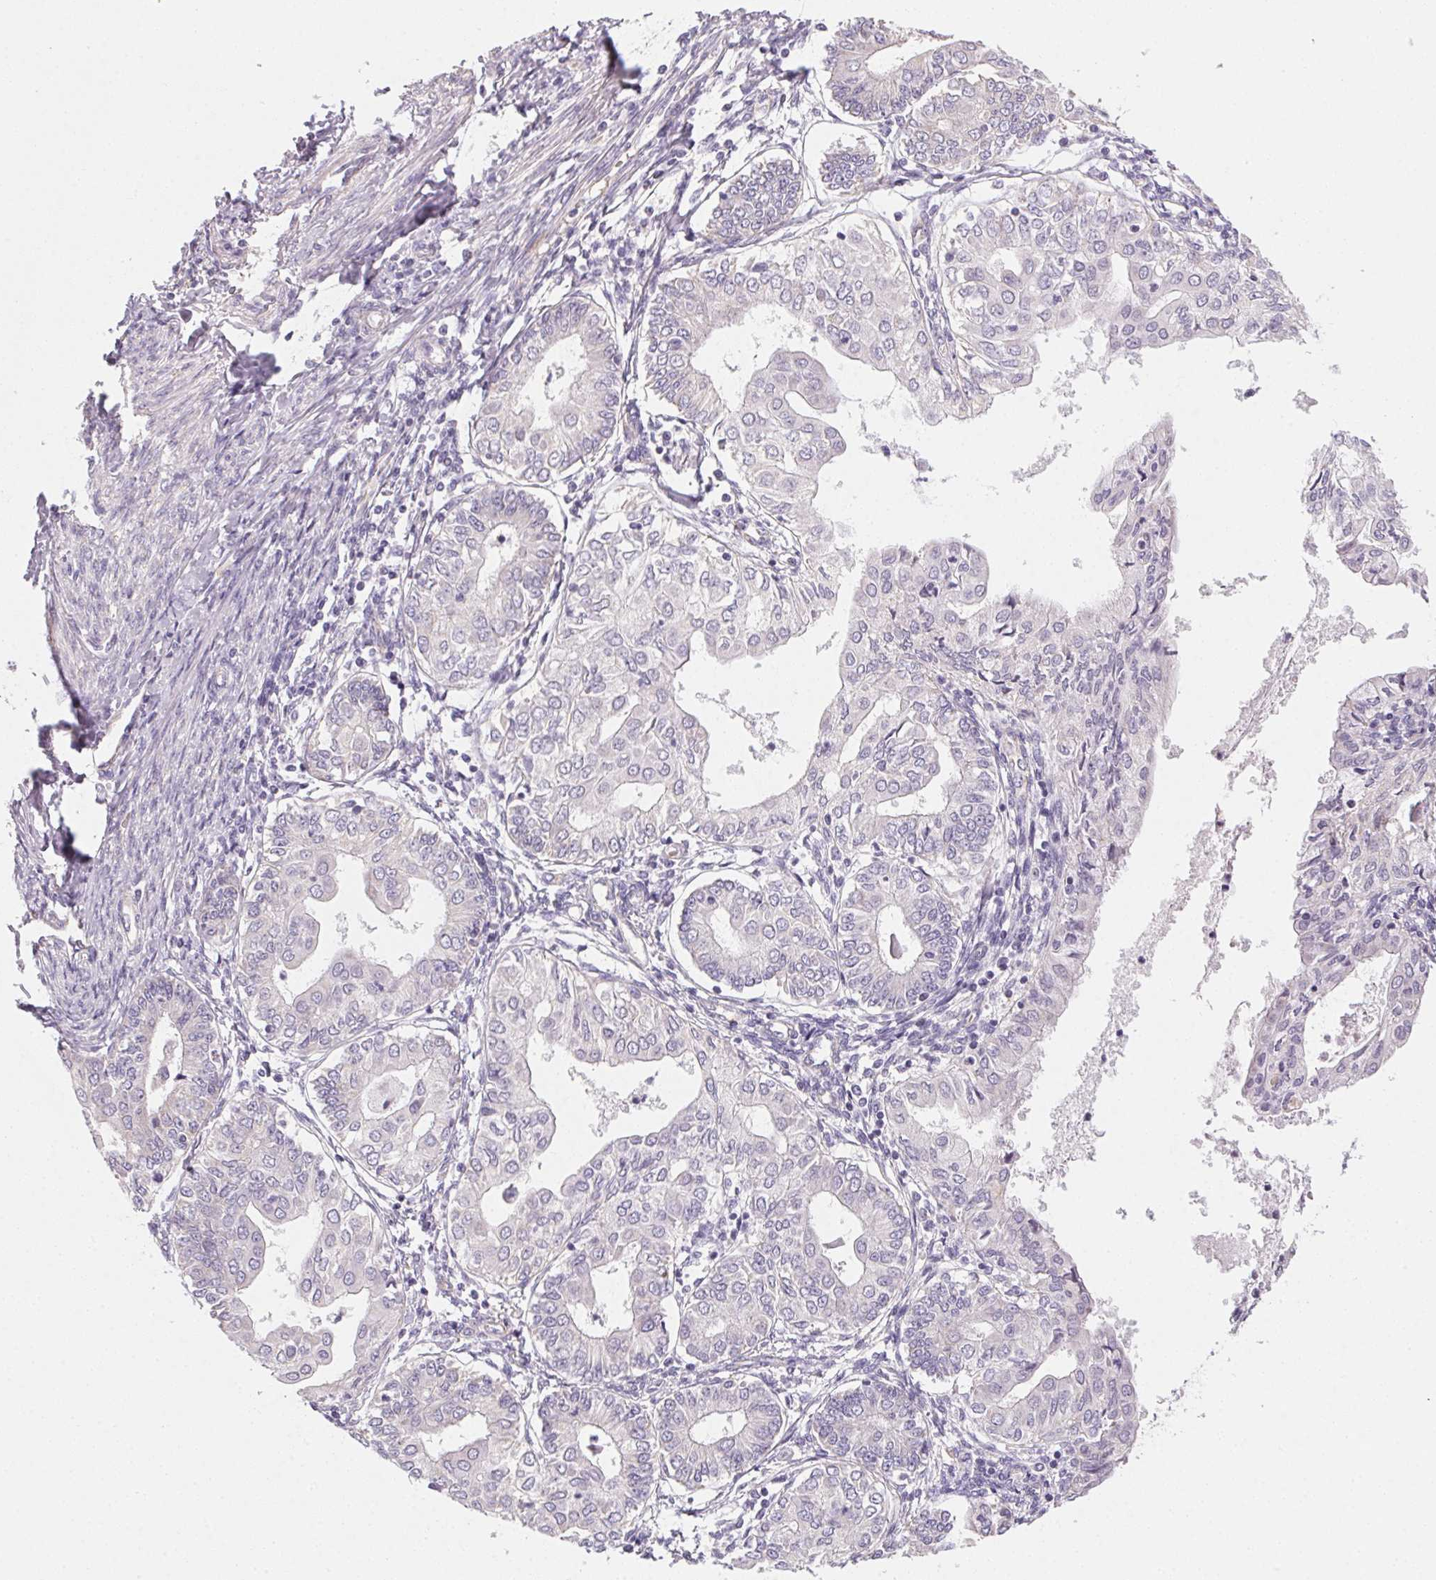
{"staining": {"intensity": "negative", "quantity": "none", "location": "none"}, "tissue": "endometrial cancer", "cell_type": "Tumor cells", "image_type": "cancer", "snomed": [{"axis": "morphology", "description": "Adenocarcinoma, NOS"}, {"axis": "topography", "description": "Endometrium"}], "caption": "Tumor cells show no significant staining in endometrial cancer.", "gene": "SMYD1", "patient": {"sex": "female", "age": 68}}